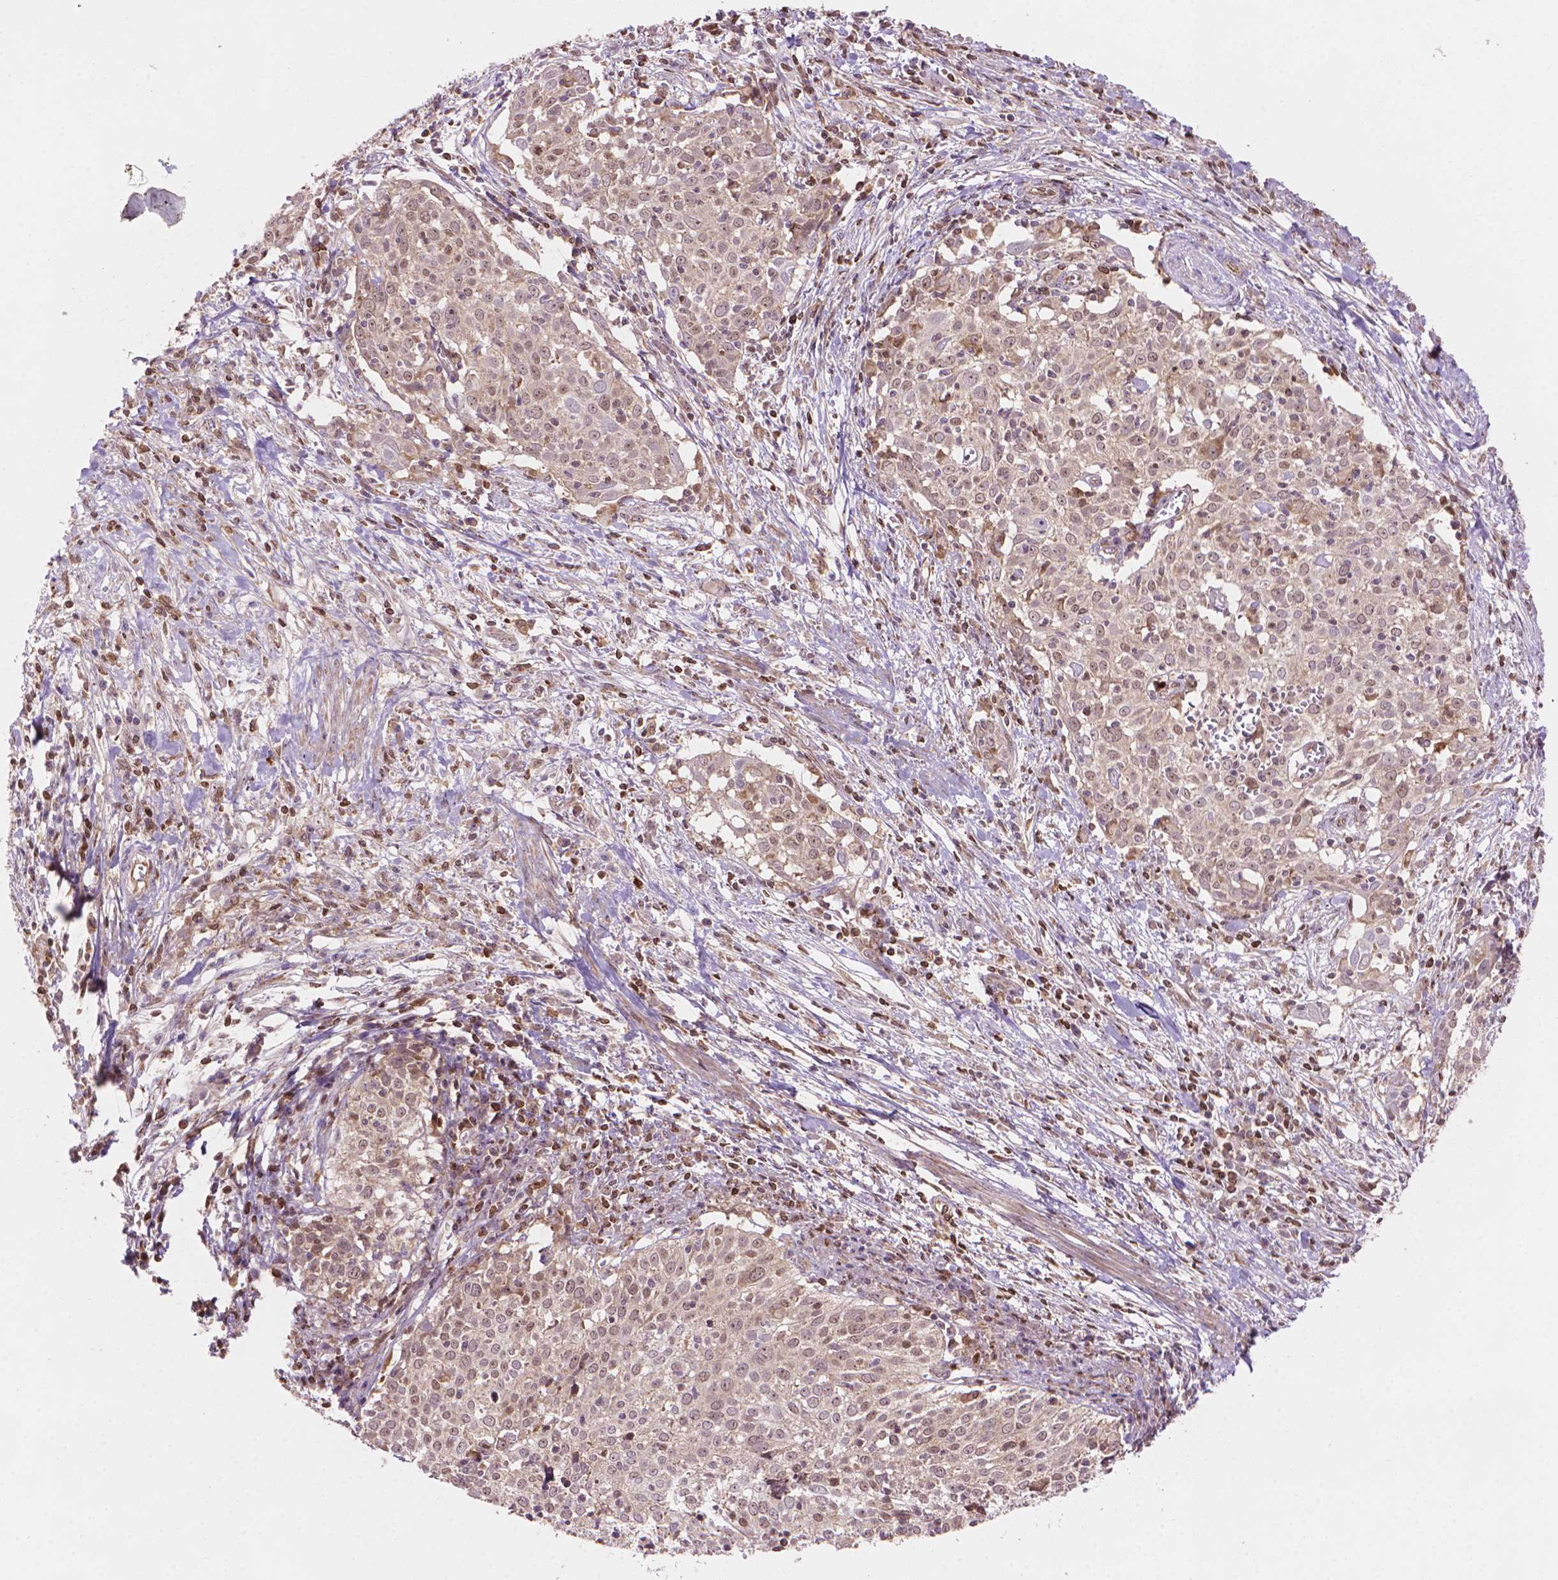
{"staining": {"intensity": "weak", "quantity": "25%-75%", "location": "nuclear"}, "tissue": "cervical cancer", "cell_type": "Tumor cells", "image_type": "cancer", "snomed": [{"axis": "morphology", "description": "Squamous cell carcinoma, NOS"}, {"axis": "topography", "description": "Cervix"}], "caption": "Immunohistochemistry histopathology image of neoplastic tissue: human cervical cancer stained using immunohistochemistry demonstrates low levels of weak protein expression localized specifically in the nuclear of tumor cells, appearing as a nuclear brown color.", "gene": "SMC2", "patient": {"sex": "female", "age": 39}}